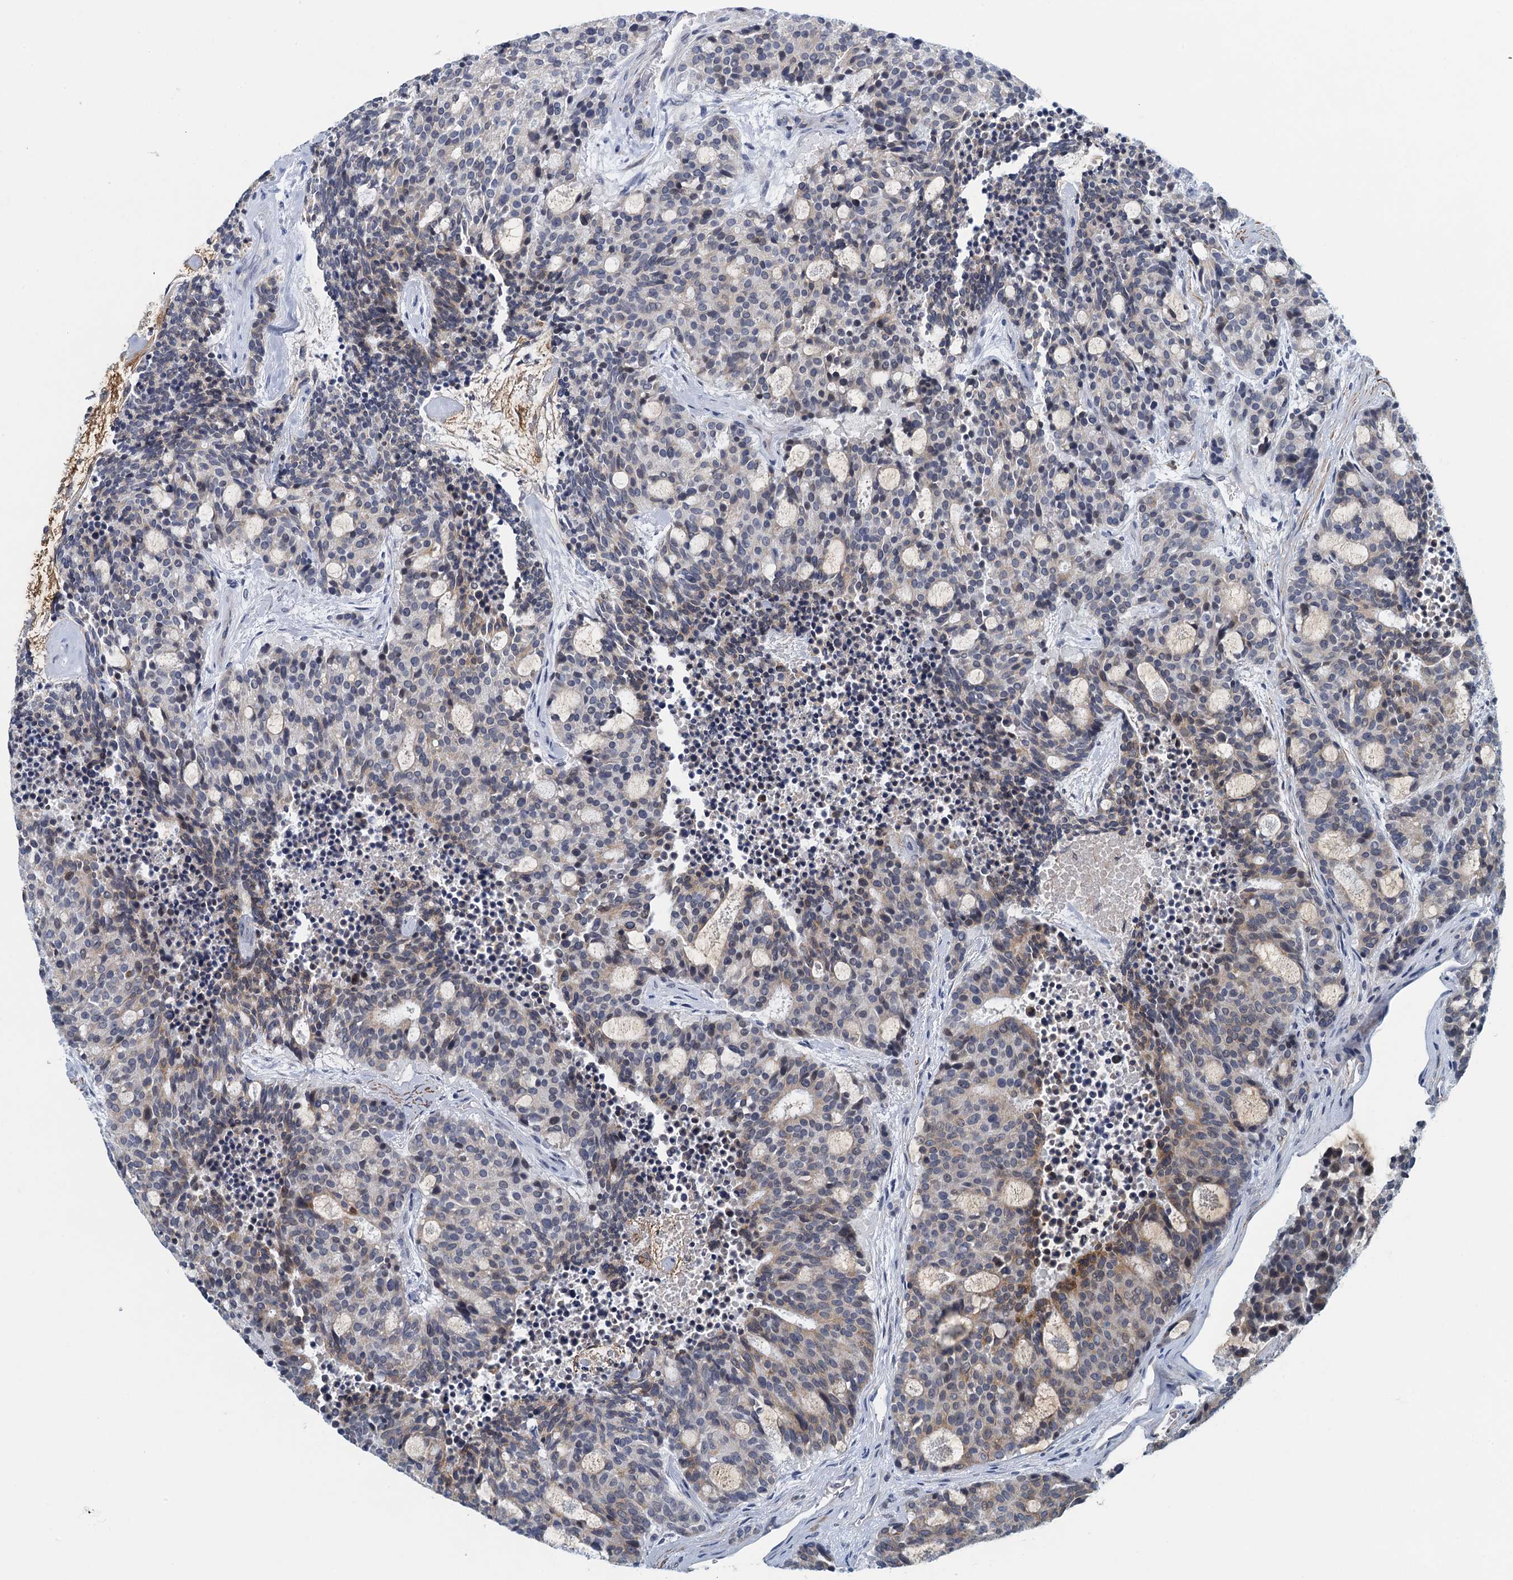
{"staining": {"intensity": "weak", "quantity": "<25%", "location": "cytoplasmic/membranous"}, "tissue": "carcinoid", "cell_type": "Tumor cells", "image_type": "cancer", "snomed": [{"axis": "morphology", "description": "Carcinoid, malignant, NOS"}, {"axis": "topography", "description": "Pancreas"}], "caption": "Tumor cells are negative for brown protein staining in malignant carcinoid.", "gene": "ALG2", "patient": {"sex": "female", "age": 54}}